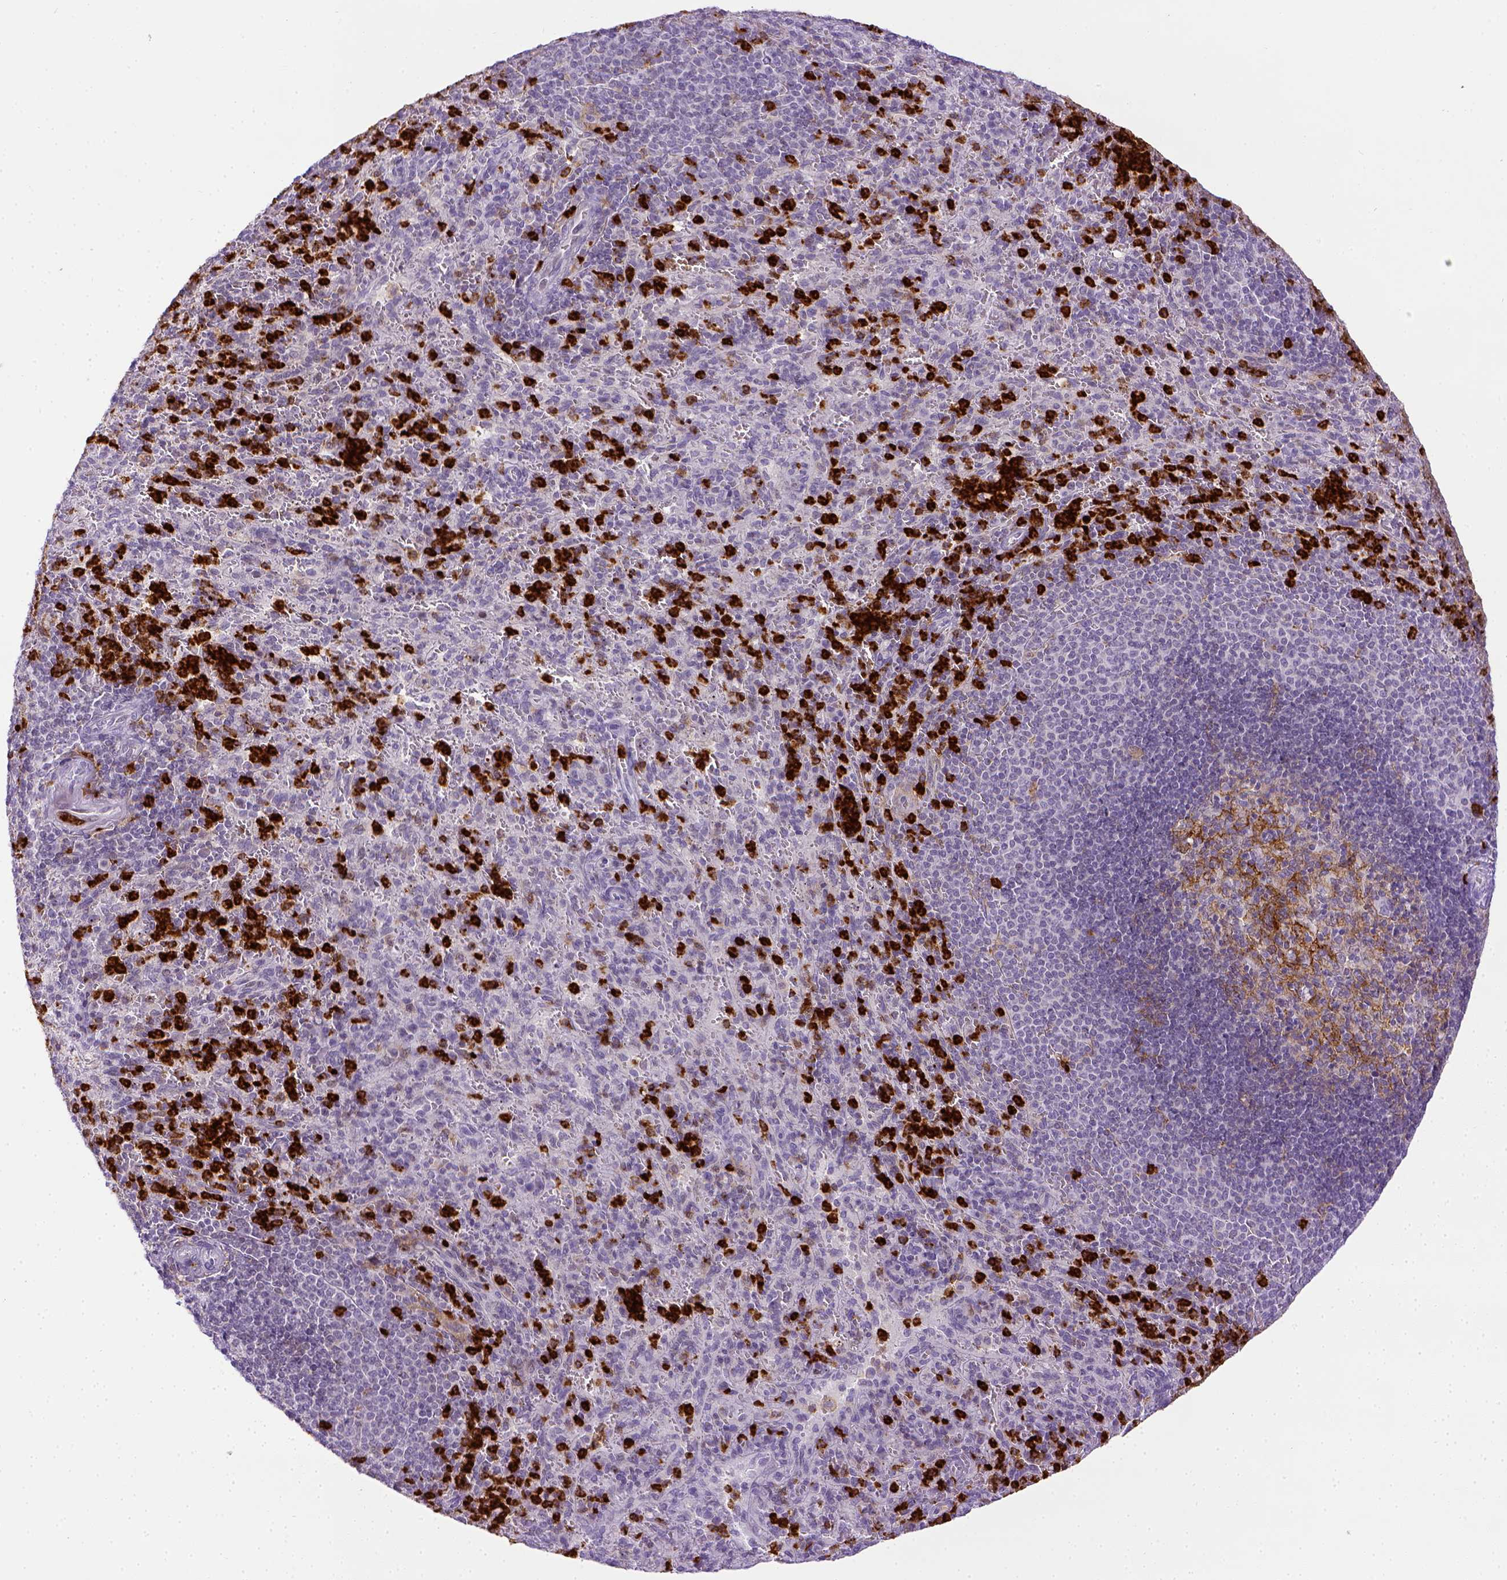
{"staining": {"intensity": "strong", "quantity": "<25%", "location": "cytoplasmic/membranous,nuclear"}, "tissue": "spleen", "cell_type": "Cells in red pulp", "image_type": "normal", "snomed": [{"axis": "morphology", "description": "Normal tissue, NOS"}, {"axis": "topography", "description": "Spleen"}], "caption": "IHC histopathology image of normal spleen: human spleen stained using immunohistochemistry (IHC) demonstrates medium levels of strong protein expression localized specifically in the cytoplasmic/membranous,nuclear of cells in red pulp, appearing as a cytoplasmic/membranous,nuclear brown color.", "gene": "ITGAM", "patient": {"sex": "male", "age": 57}}